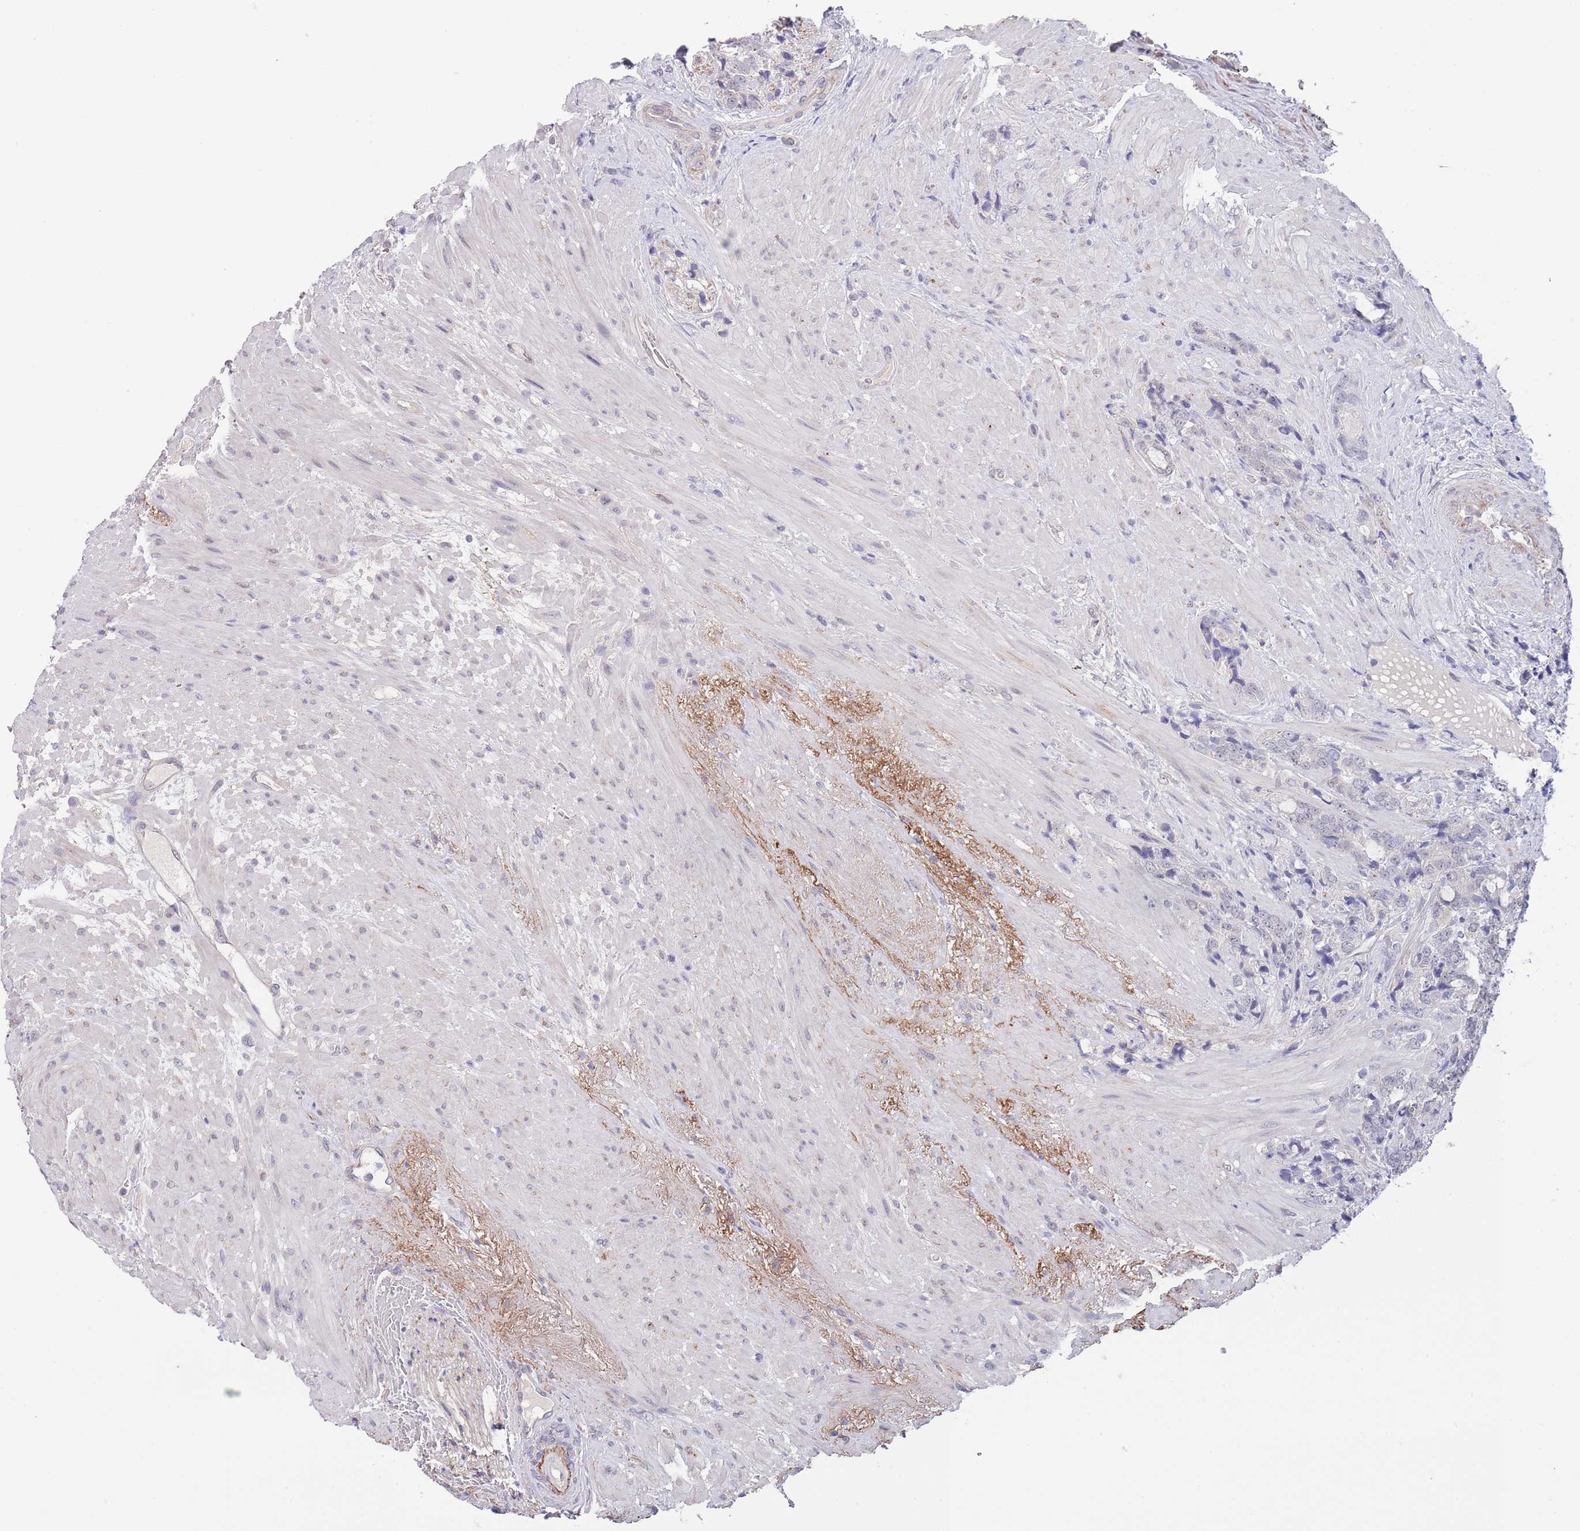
{"staining": {"intensity": "negative", "quantity": "none", "location": "none"}, "tissue": "prostate cancer", "cell_type": "Tumor cells", "image_type": "cancer", "snomed": [{"axis": "morphology", "description": "Adenocarcinoma, High grade"}, {"axis": "topography", "description": "Prostate"}], "caption": "There is no significant expression in tumor cells of prostate adenocarcinoma (high-grade).", "gene": "RNF169", "patient": {"sex": "male", "age": 74}}